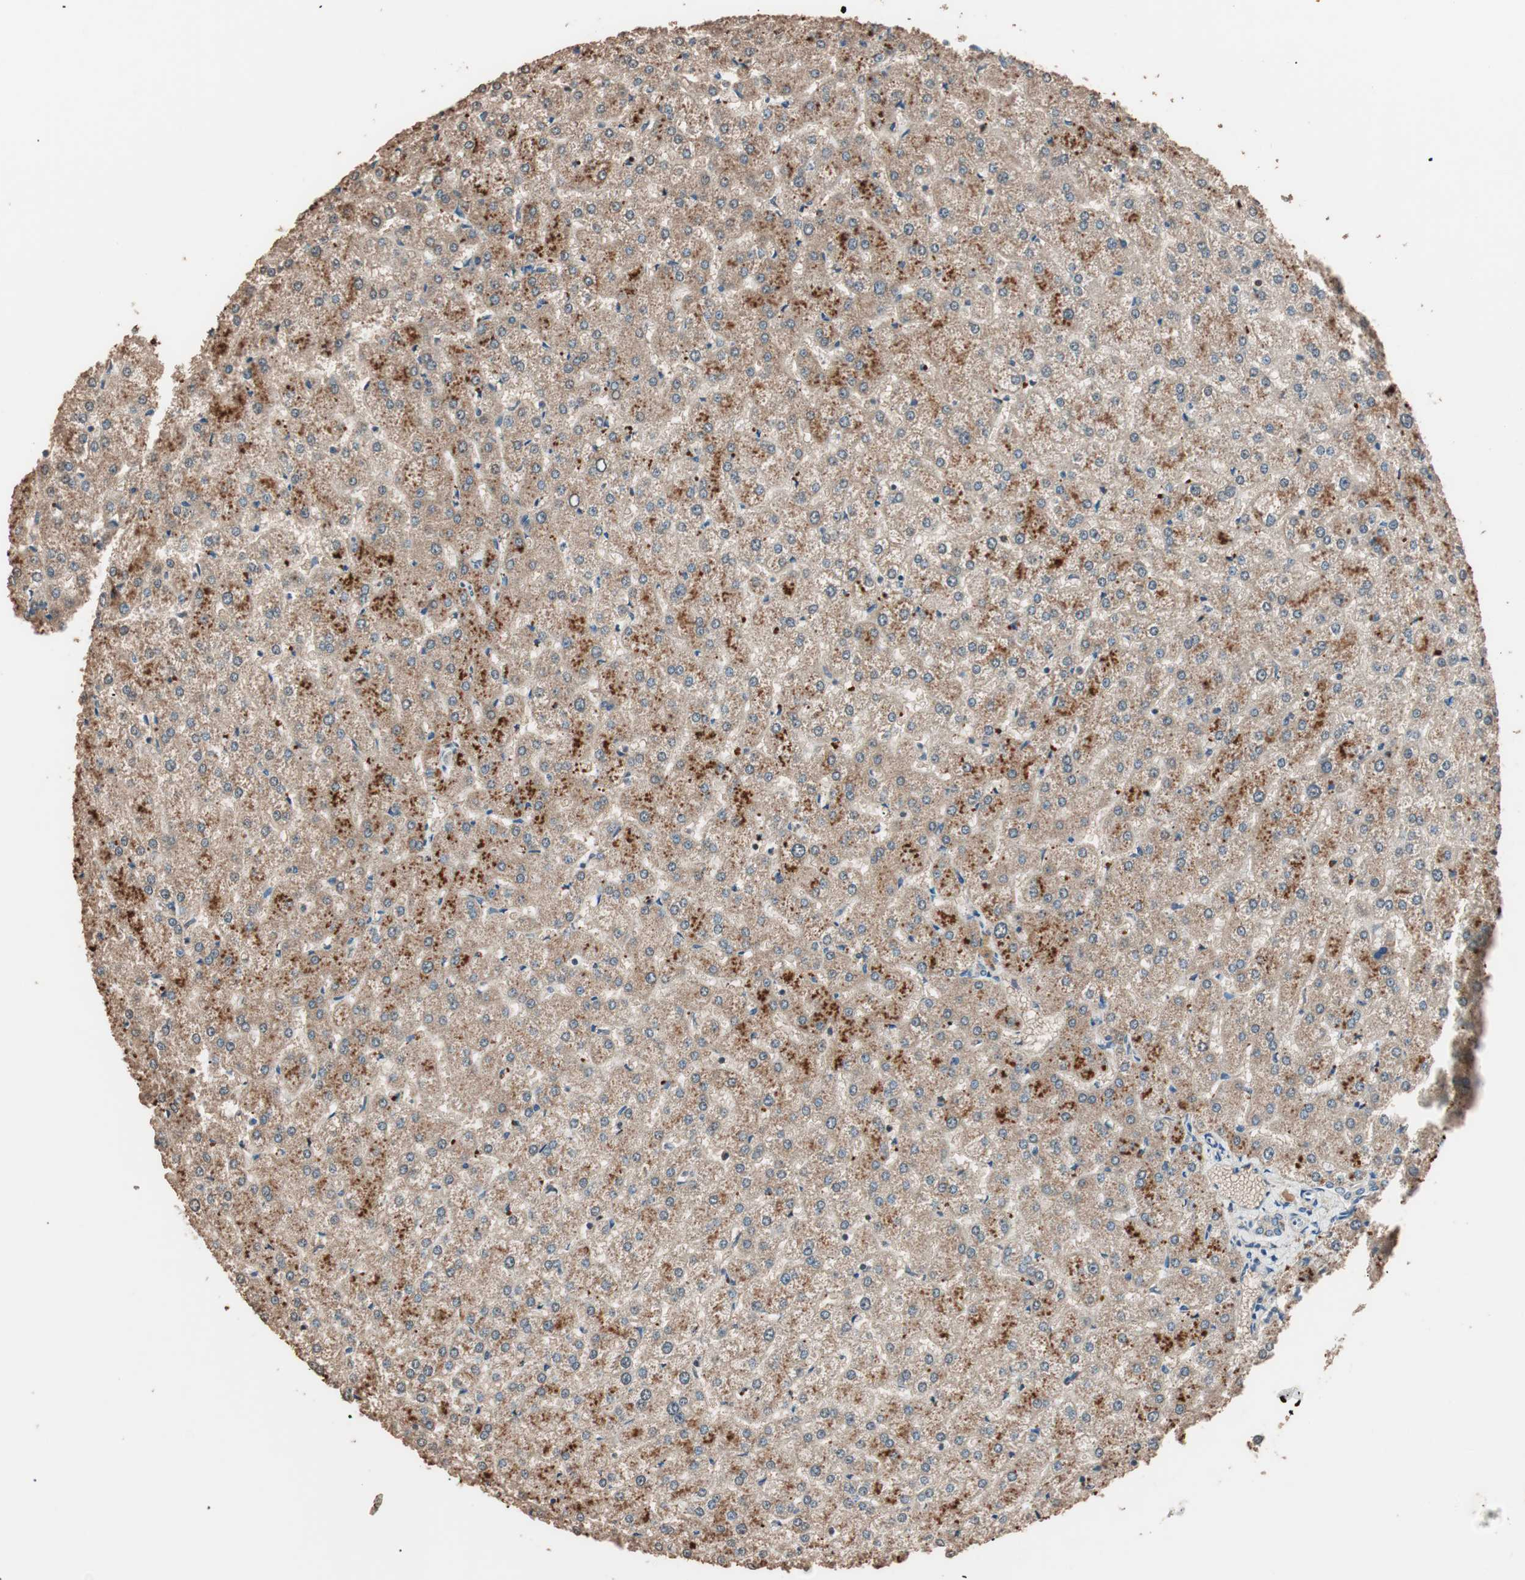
{"staining": {"intensity": "weak", "quantity": ">75%", "location": "cytoplasmic/membranous"}, "tissue": "liver", "cell_type": "Cholangiocytes", "image_type": "normal", "snomed": [{"axis": "morphology", "description": "Normal tissue, NOS"}, {"axis": "topography", "description": "Liver"}], "caption": "The photomicrograph reveals staining of unremarkable liver, revealing weak cytoplasmic/membranous protein expression (brown color) within cholangiocytes. Nuclei are stained in blue.", "gene": "NFRKB", "patient": {"sex": "female", "age": 32}}